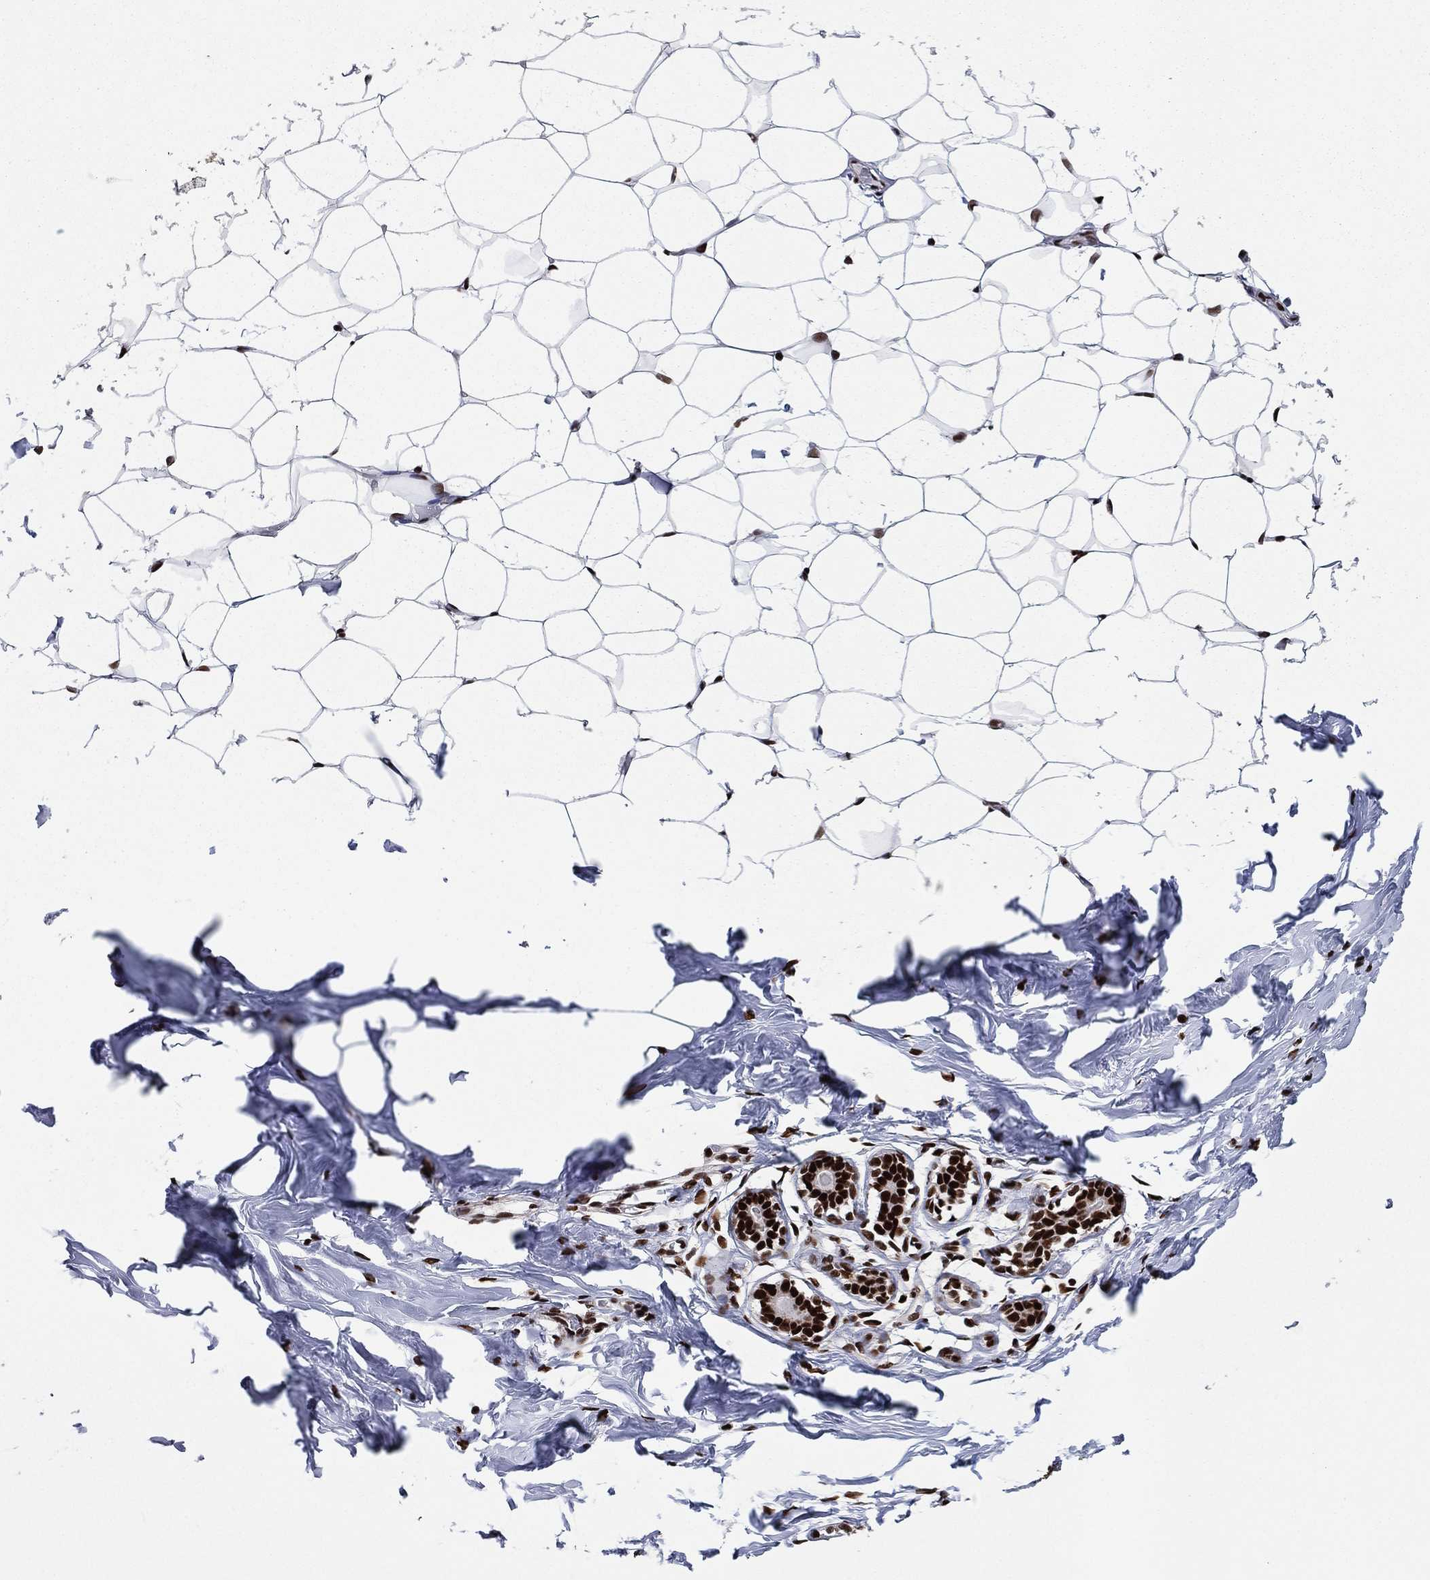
{"staining": {"intensity": "strong", "quantity": "<25%", "location": "nuclear"}, "tissue": "breast", "cell_type": "Adipocytes", "image_type": "normal", "snomed": [{"axis": "morphology", "description": "Normal tissue, NOS"}, {"axis": "morphology", "description": "Lobular carcinoma, in situ"}, {"axis": "topography", "description": "Breast"}], "caption": "Protein analysis of normal breast demonstrates strong nuclear positivity in approximately <25% of adipocytes.", "gene": "TP53BP1", "patient": {"sex": "female", "age": 35}}